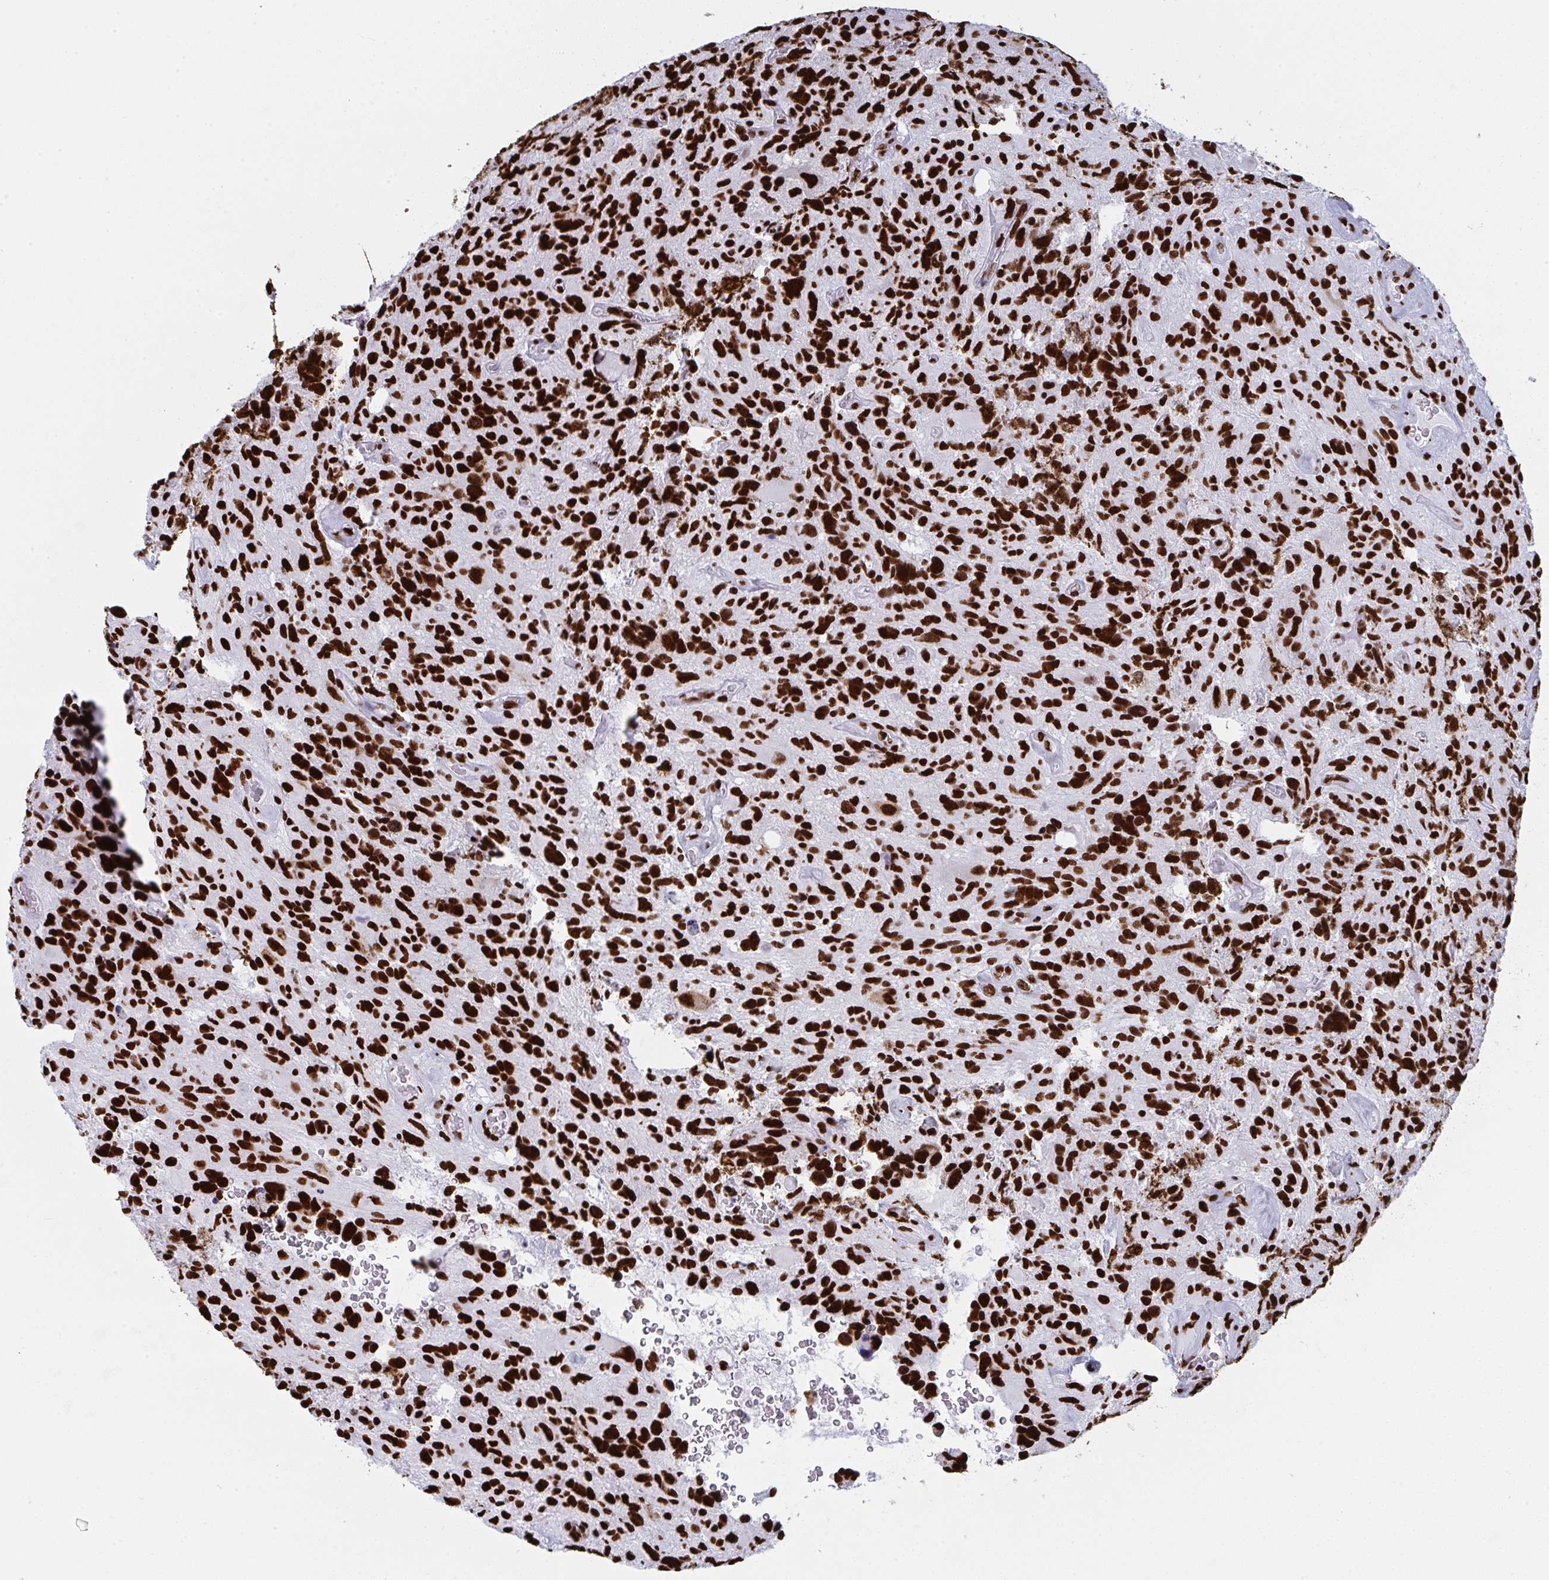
{"staining": {"intensity": "strong", "quantity": ">75%", "location": "nuclear"}, "tissue": "glioma", "cell_type": "Tumor cells", "image_type": "cancer", "snomed": [{"axis": "morphology", "description": "Glioma, malignant, High grade"}, {"axis": "topography", "description": "Brain"}], "caption": "The histopathology image reveals staining of malignant glioma (high-grade), revealing strong nuclear protein expression (brown color) within tumor cells.", "gene": "GAR1", "patient": {"sex": "male", "age": 49}}